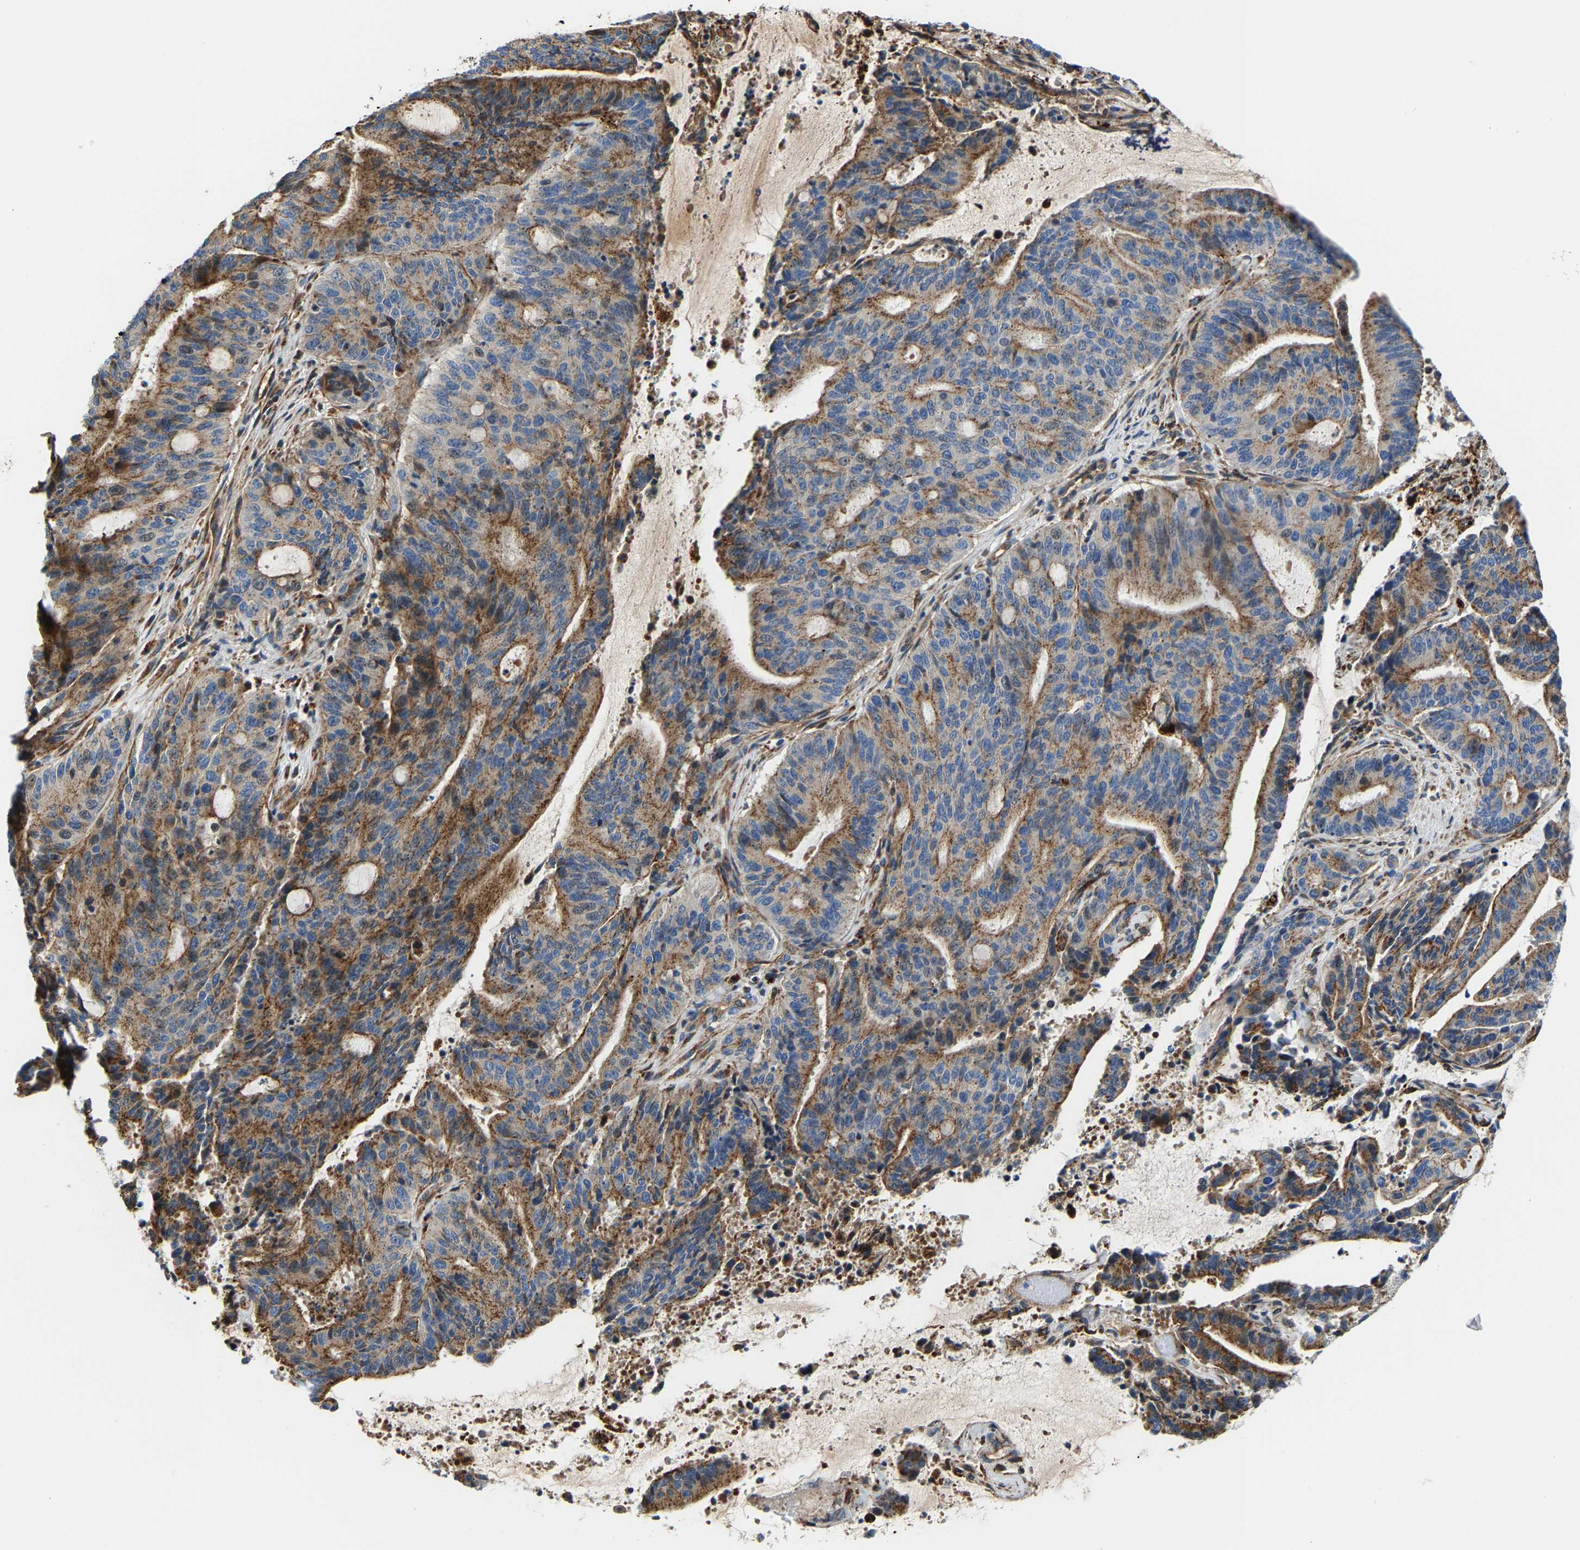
{"staining": {"intensity": "moderate", "quantity": ">75%", "location": "cytoplasmic/membranous"}, "tissue": "liver cancer", "cell_type": "Tumor cells", "image_type": "cancer", "snomed": [{"axis": "morphology", "description": "Normal tissue, NOS"}, {"axis": "morphology", "description": "Cholangiocarcinoma"}, {"axis": "topography", "description": "Liver"}, {"axis": "topography", "description": "Peripheral nerve tissue"}], "caption": "An image of human liver cholangiocarcinoma stained for a protein reveals moderate cytoplasmic/membranous brown staining in tumor cells. (brown staining indicates protein expression, while blue staining denotes nuclei).", "gene": "DPP7", "patient": {"sex": "female", "age": 73}}